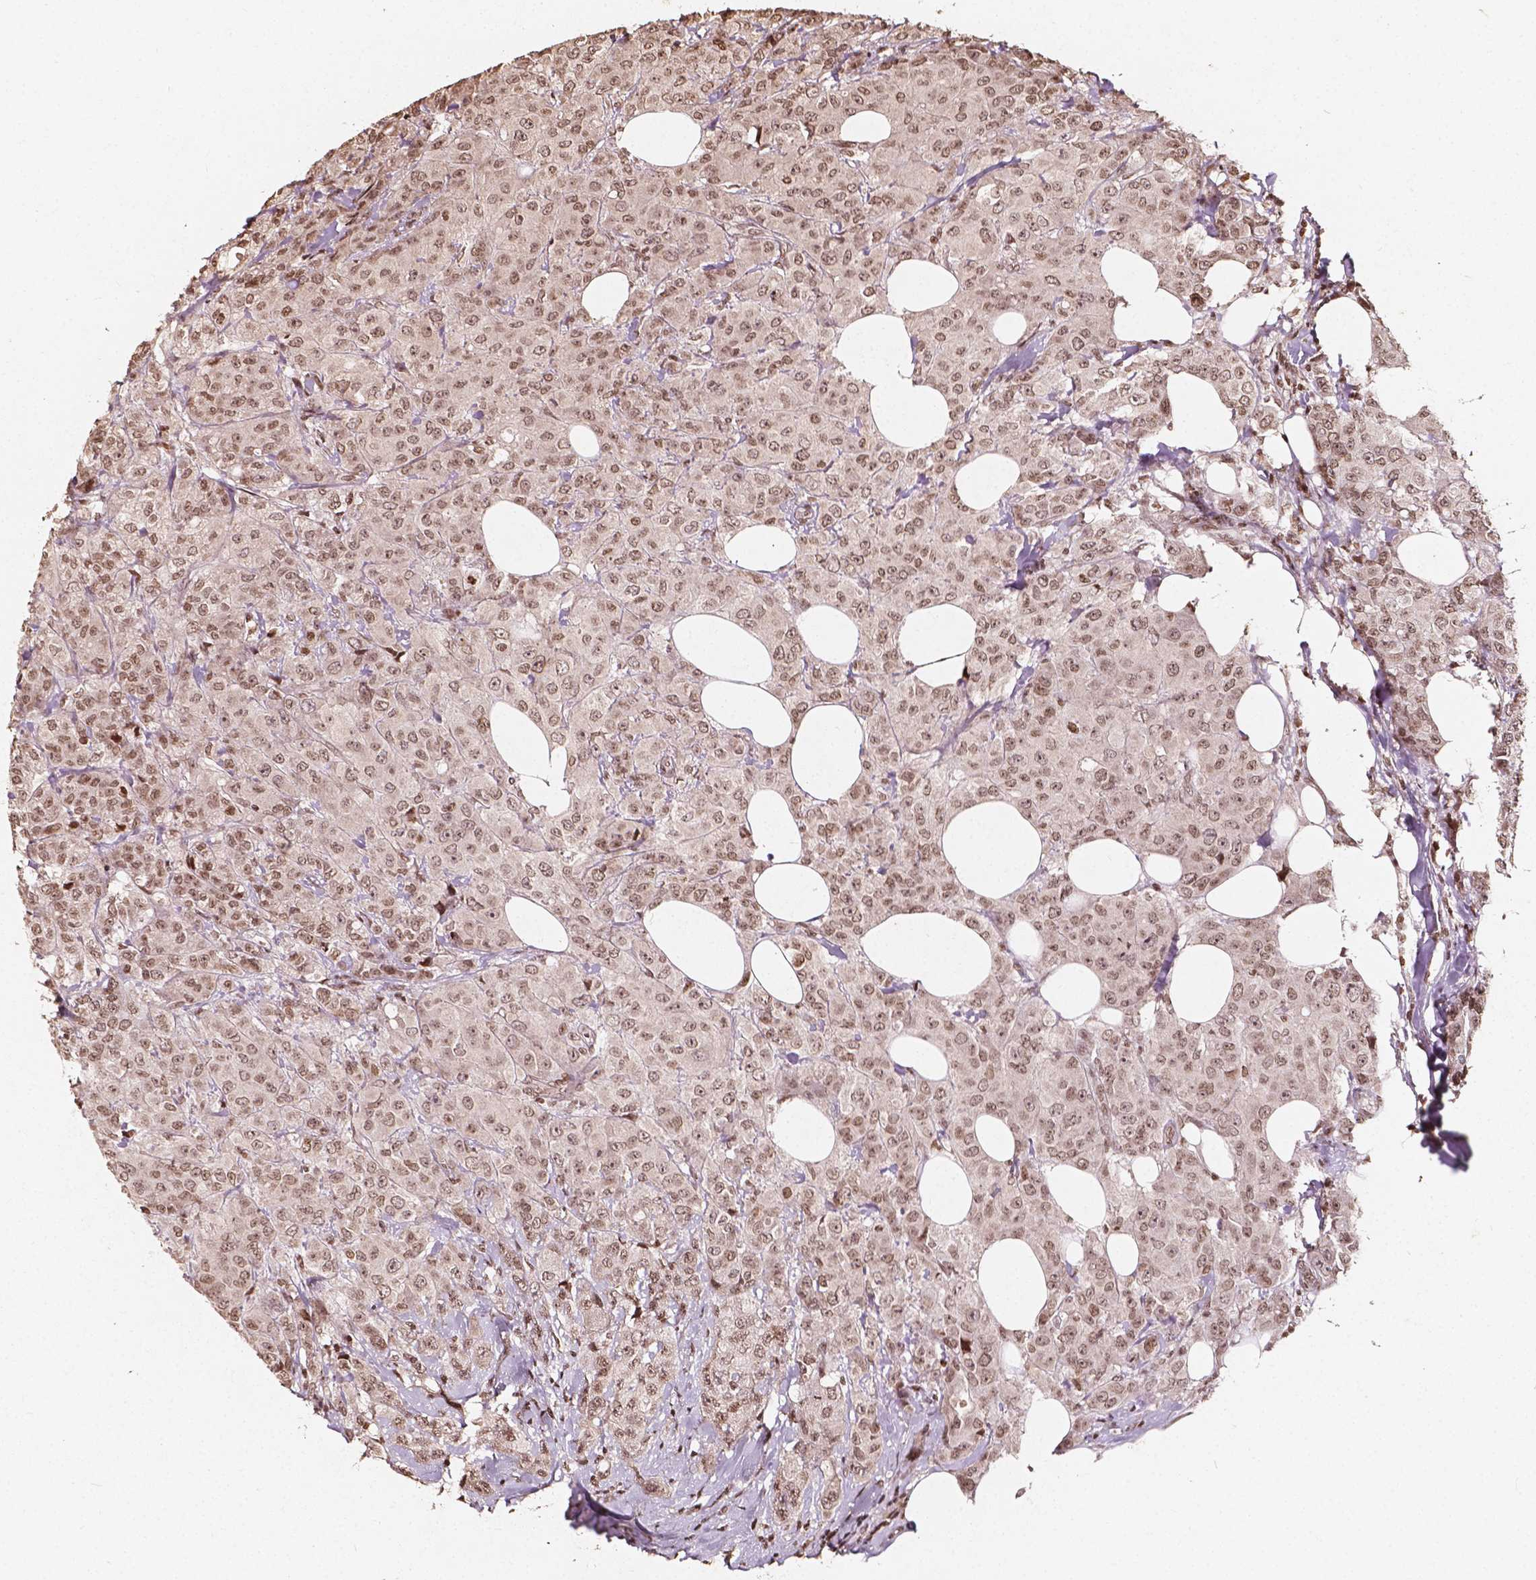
{"staining": {"intensity": "weak", "quantity": ">75%", "location": "nuclear"}, "tissue": "breast cancer", "cell_type": "Tumor cells", "image_type": "cancer", "snomed": [{"axis": "morphology", "description": "Normal tissue, NOS"}, {"axis": "morphology", "description": "Duct carcinoma"}, {"axis": "topography", "description": "Breast"}], "caption": "This is an image of immunohistochemistry (IHC) staining of breast cancer, which shows weak expression in the nuclear of tumor cells.", "gene": "H3C14", "patient": {"sex": "female", "age": 43}}